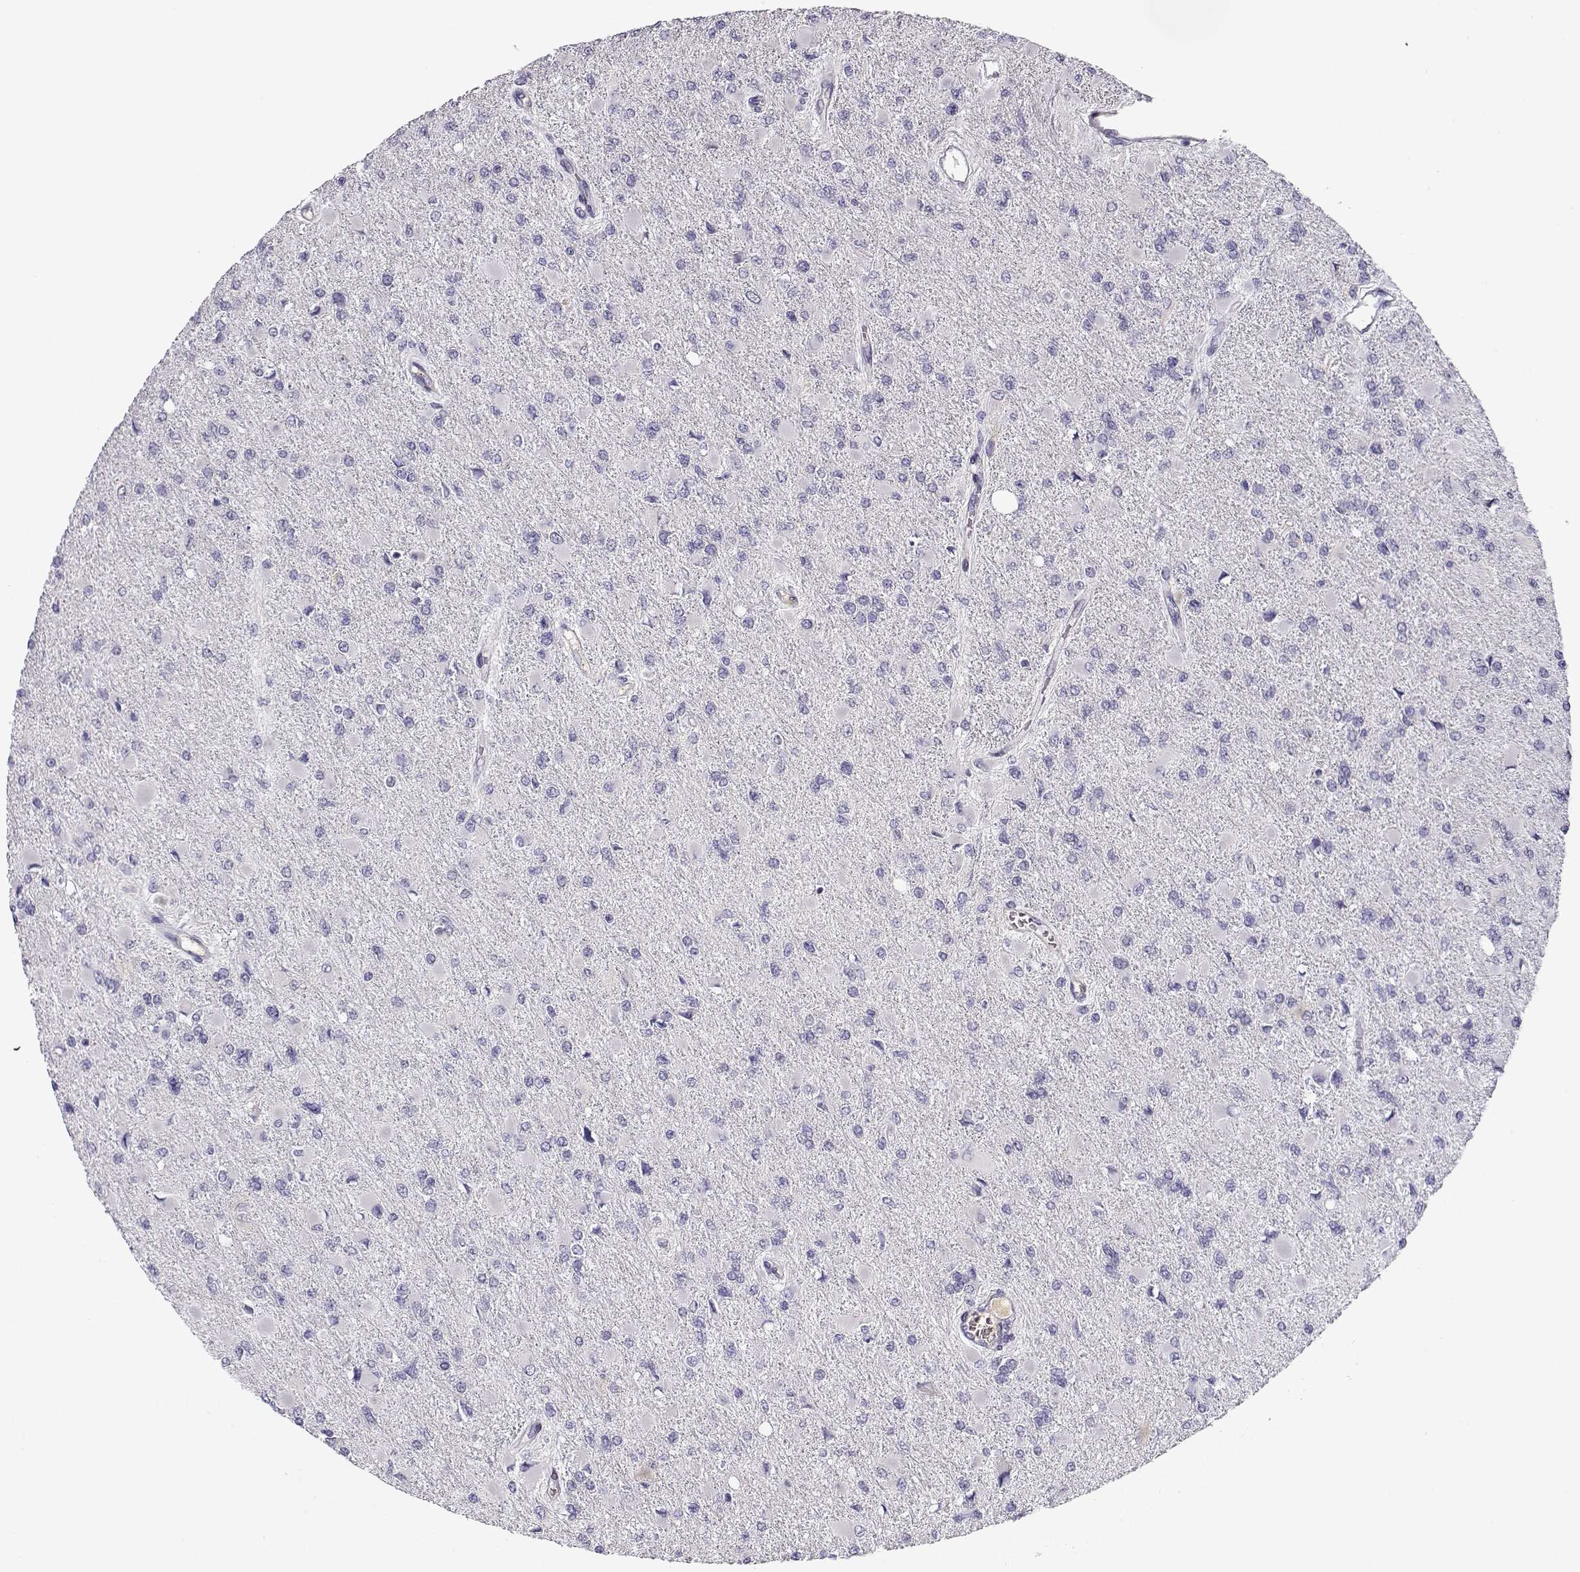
{"staining": {"intensity": "negative", "quantity": "none", "location": "none"}, "tissue": "glioma", "cell_type": "Tumor cells", "image_type": "cancer", "snomed": [{"axis": "morphology", "description": "Glioma, malignant, High grade"}, {"axis": "topography", "description": "Cerebral cortex"}], "caption": "Tumor cells show no significant protein staining in malignant high-grade glioma.", "gene": "CRX", "patient": {"sex": "female", "age": 36}}